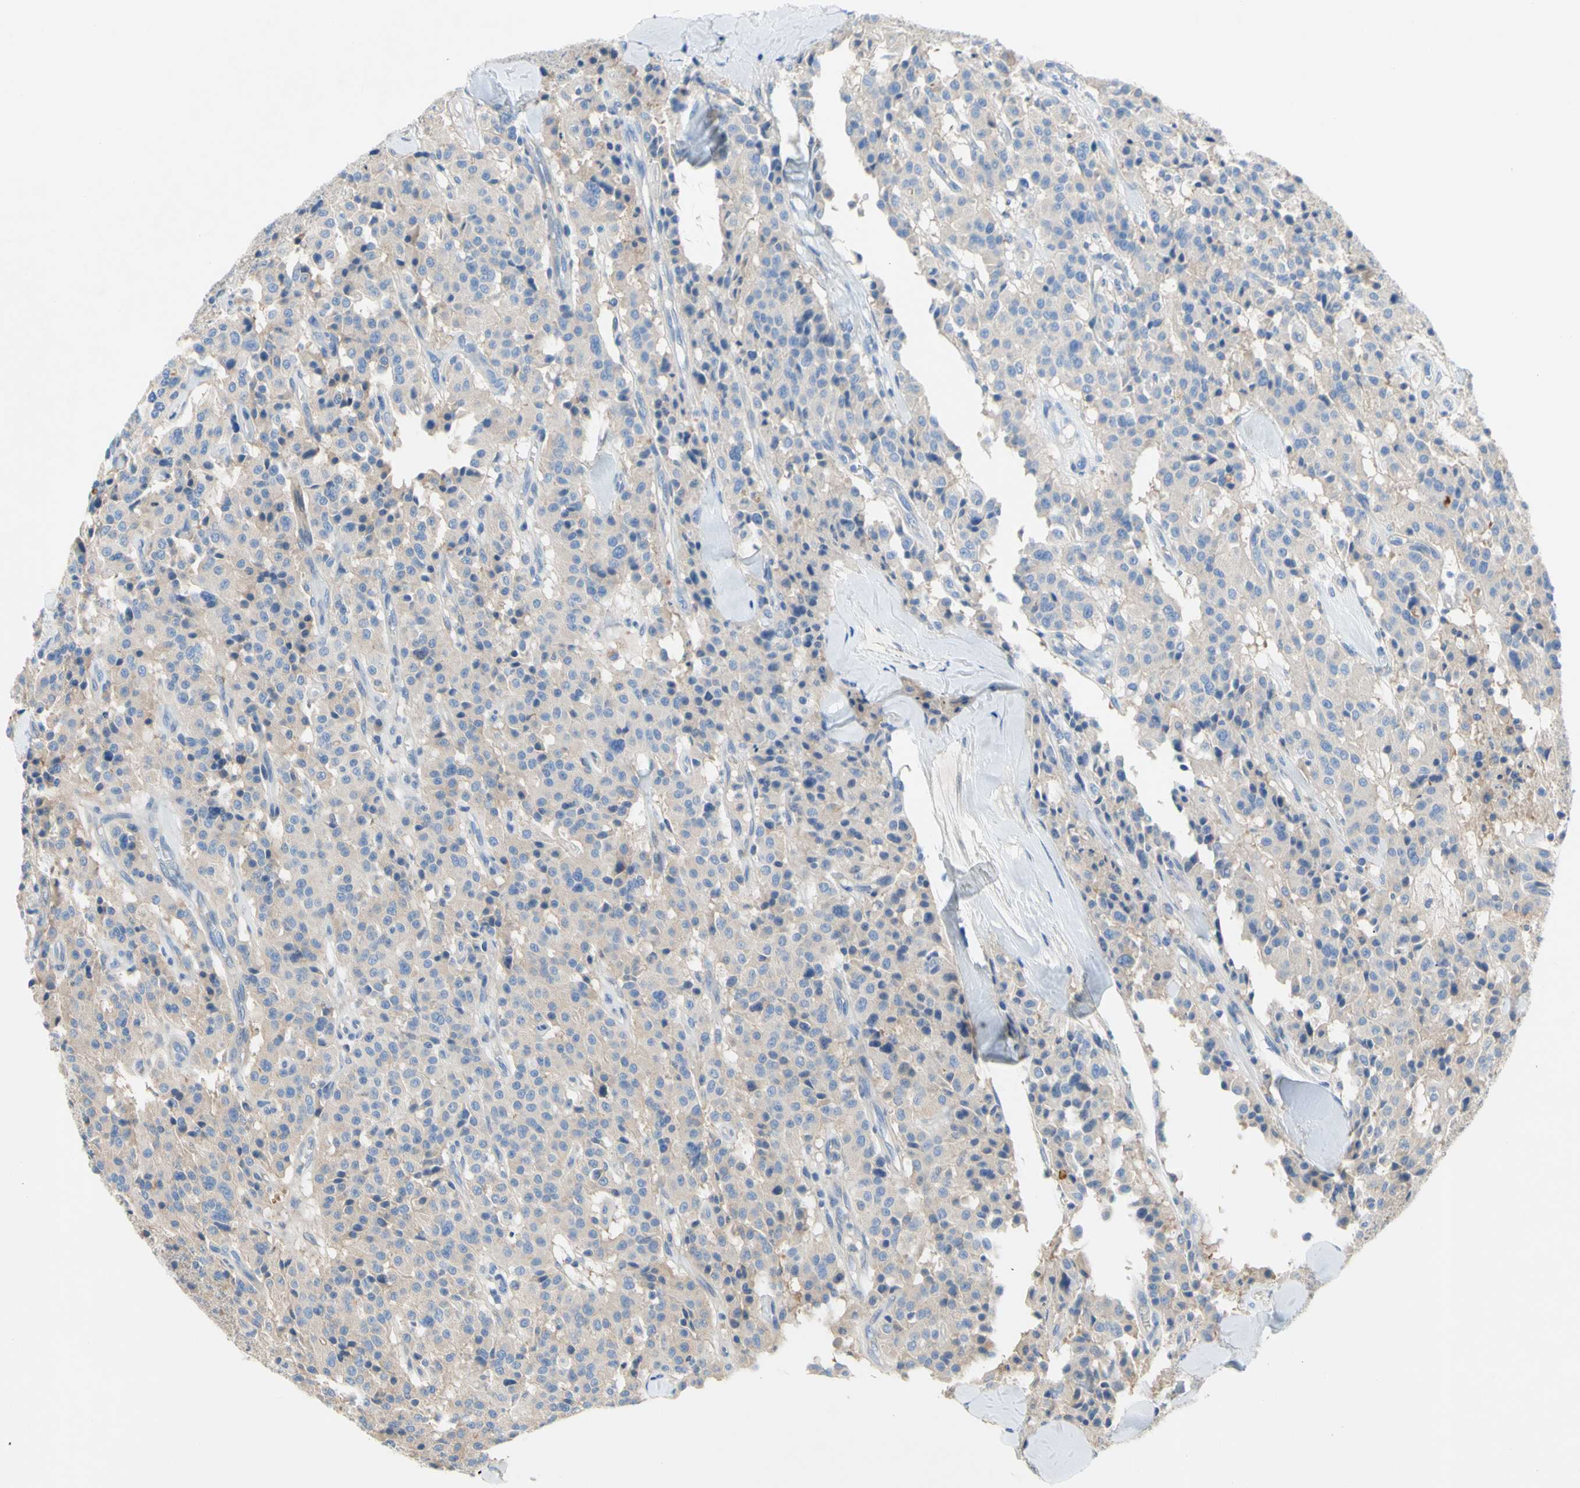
{"staining": {"intensity": "weak", "quantity": "<25%", "location": "cytoplasmic/membranous"}, "tissue": "carcinoid", "cell_type": "Tumor cells", "image_type": "cancer", "snomed": [{"axis": "morphology", "description": "Carcinoid, malignant, NOS"}, {"axis": "topography", "description": "Lung"}], "caption": "DAB (3,3'-diaminobenzidine) immunohistochemical staining of human carcinoid (malignant) exhibits no significant expression in tumor cells. Nuclei are stained in blue.", "gene": "TMEM59L", "patient": {"sex": "male", "age": 30}}